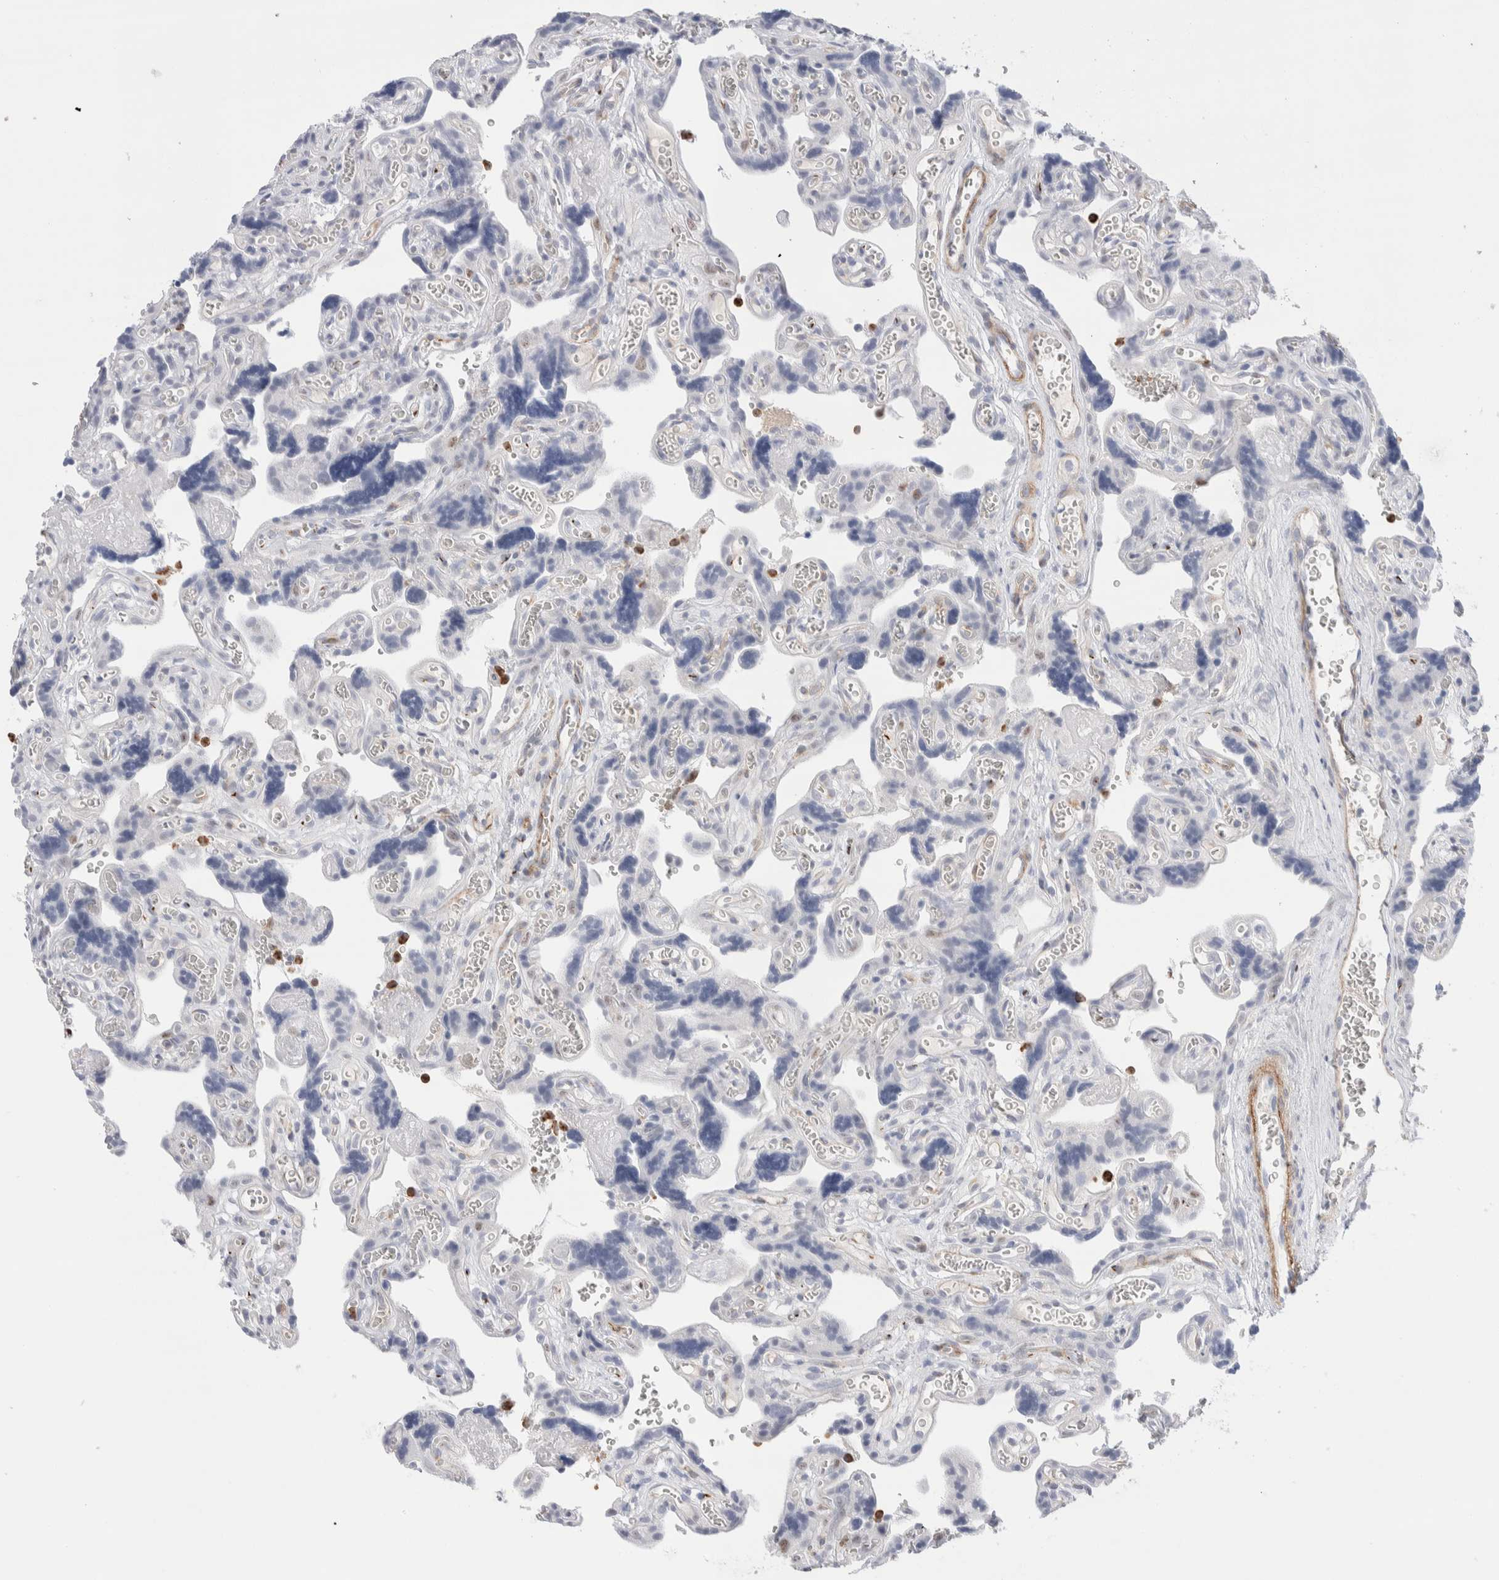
{"staining": {"intensity": "negative", "quantity": "none", "location": "none"}, "tissue": "placenta", "cell_type": "Trophoblastic cells", "image_type": "normal", "snomed": [{"axis": "morphology", "description": "Normal tissue, NOS"}, {"axis": "topography", "description": "Placenta"}], "caption": "Histopathology image shows no protein staining in trophoblastic cells of normal placenta. The staining was performed using DAB to visualize the protein expression in brown, while the nuclei were stained in blue with hematoxylin (Magnification: 20x).", "gene": "SEPTIN4", "patient": {"sex": "female", "age": 30}}